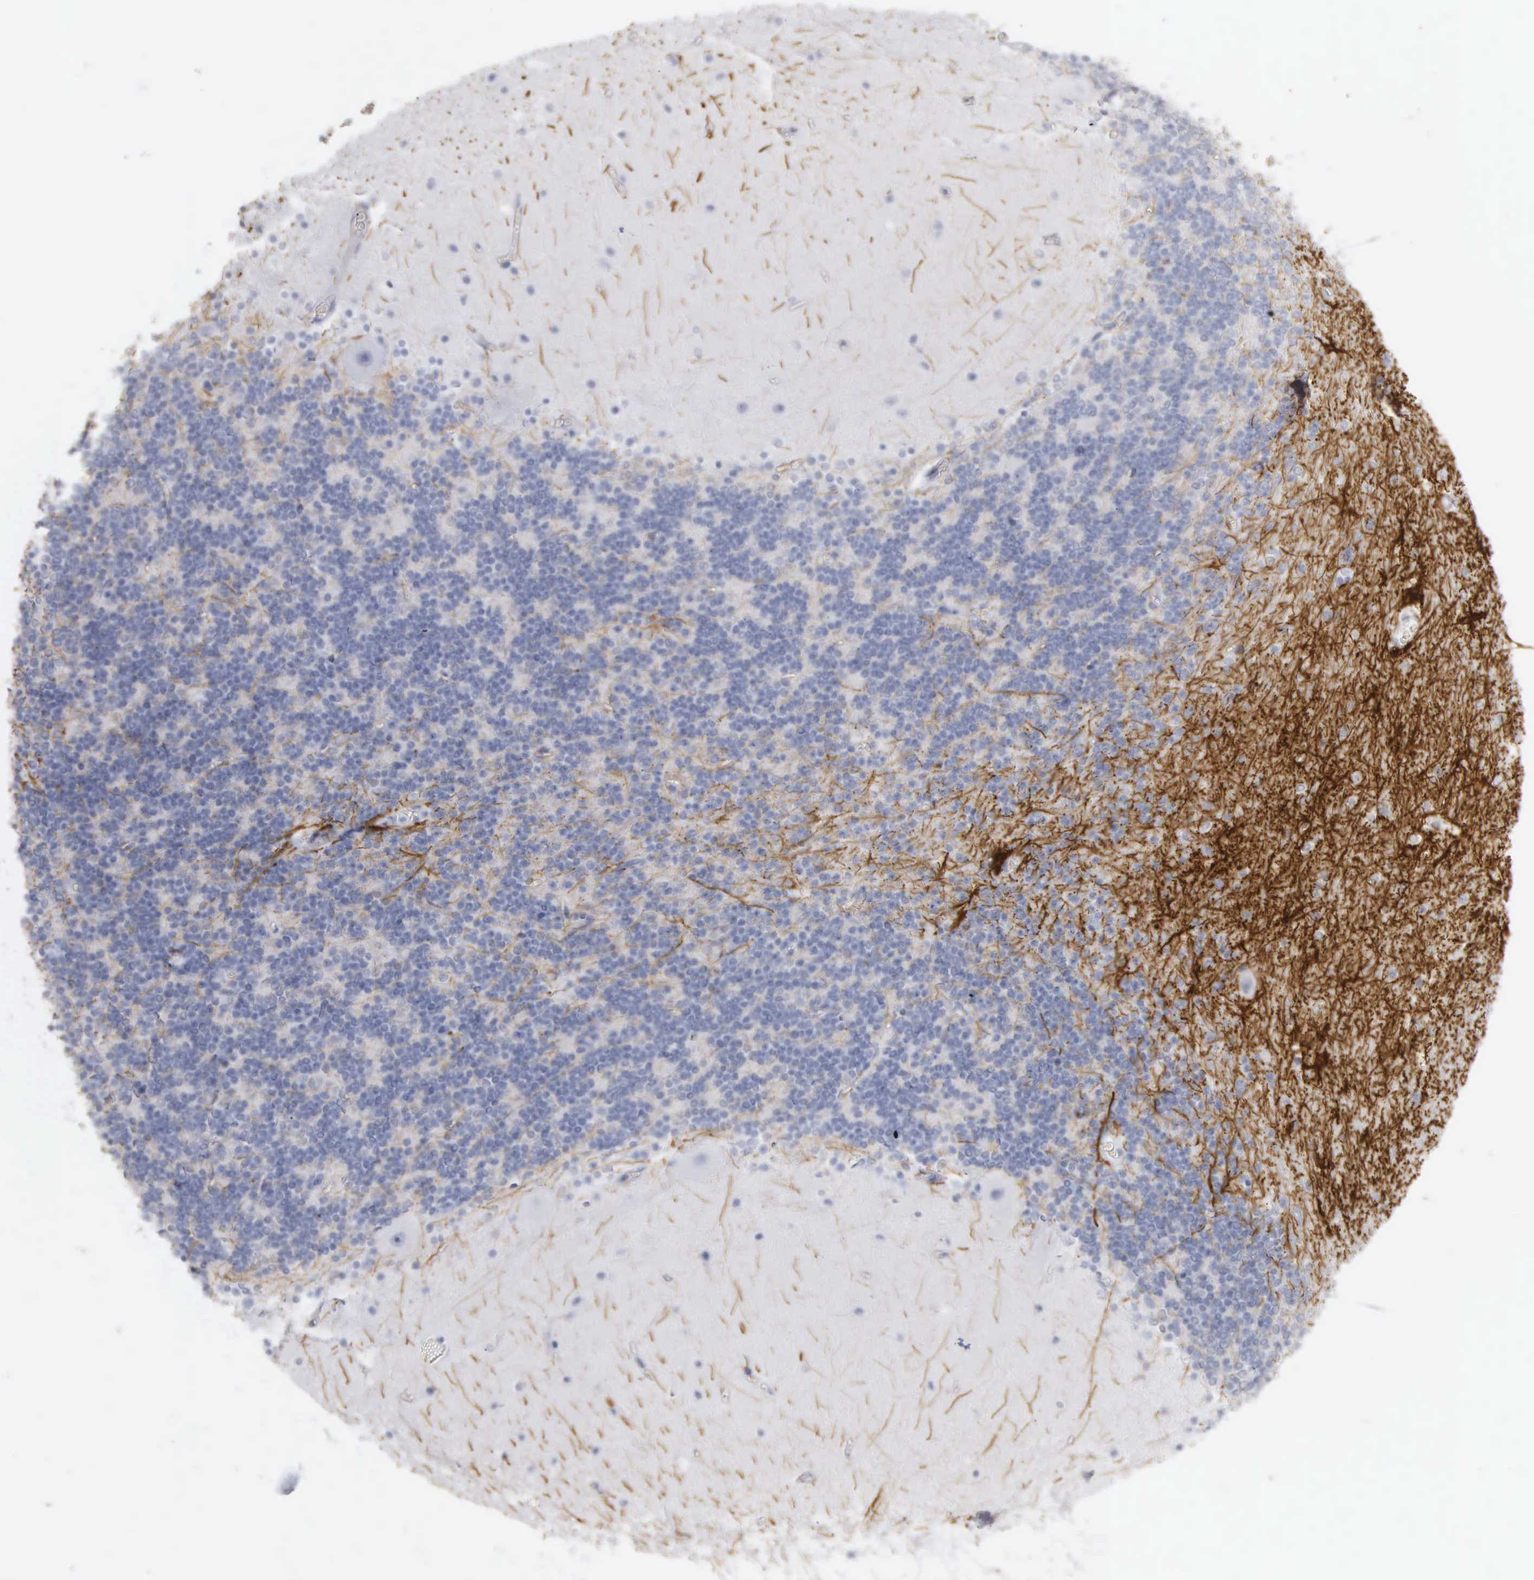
{"staining": {"intensity": "strong", "quantity": "<25%", "location": "cytoplasmic/membranous"}, "tissue": "cerebellum", "cell_type": "Cells in granular layer", "image_type": "normal", "snomed": [{"axis": "morphology", "description": "Normal tissue, NOS"}, {"axis": "topography", "description": "Cerebellum"}], "caption": "Immunohistochemistry micrograph of unremarkable human cerebellum stained for a protein (brown), which displays medium levels of strong cytoplasmic/membranous staining in approximately <25% of cells in granular layer.", "gene": "DES", "patient": {"sex": "female", "age": 54}}